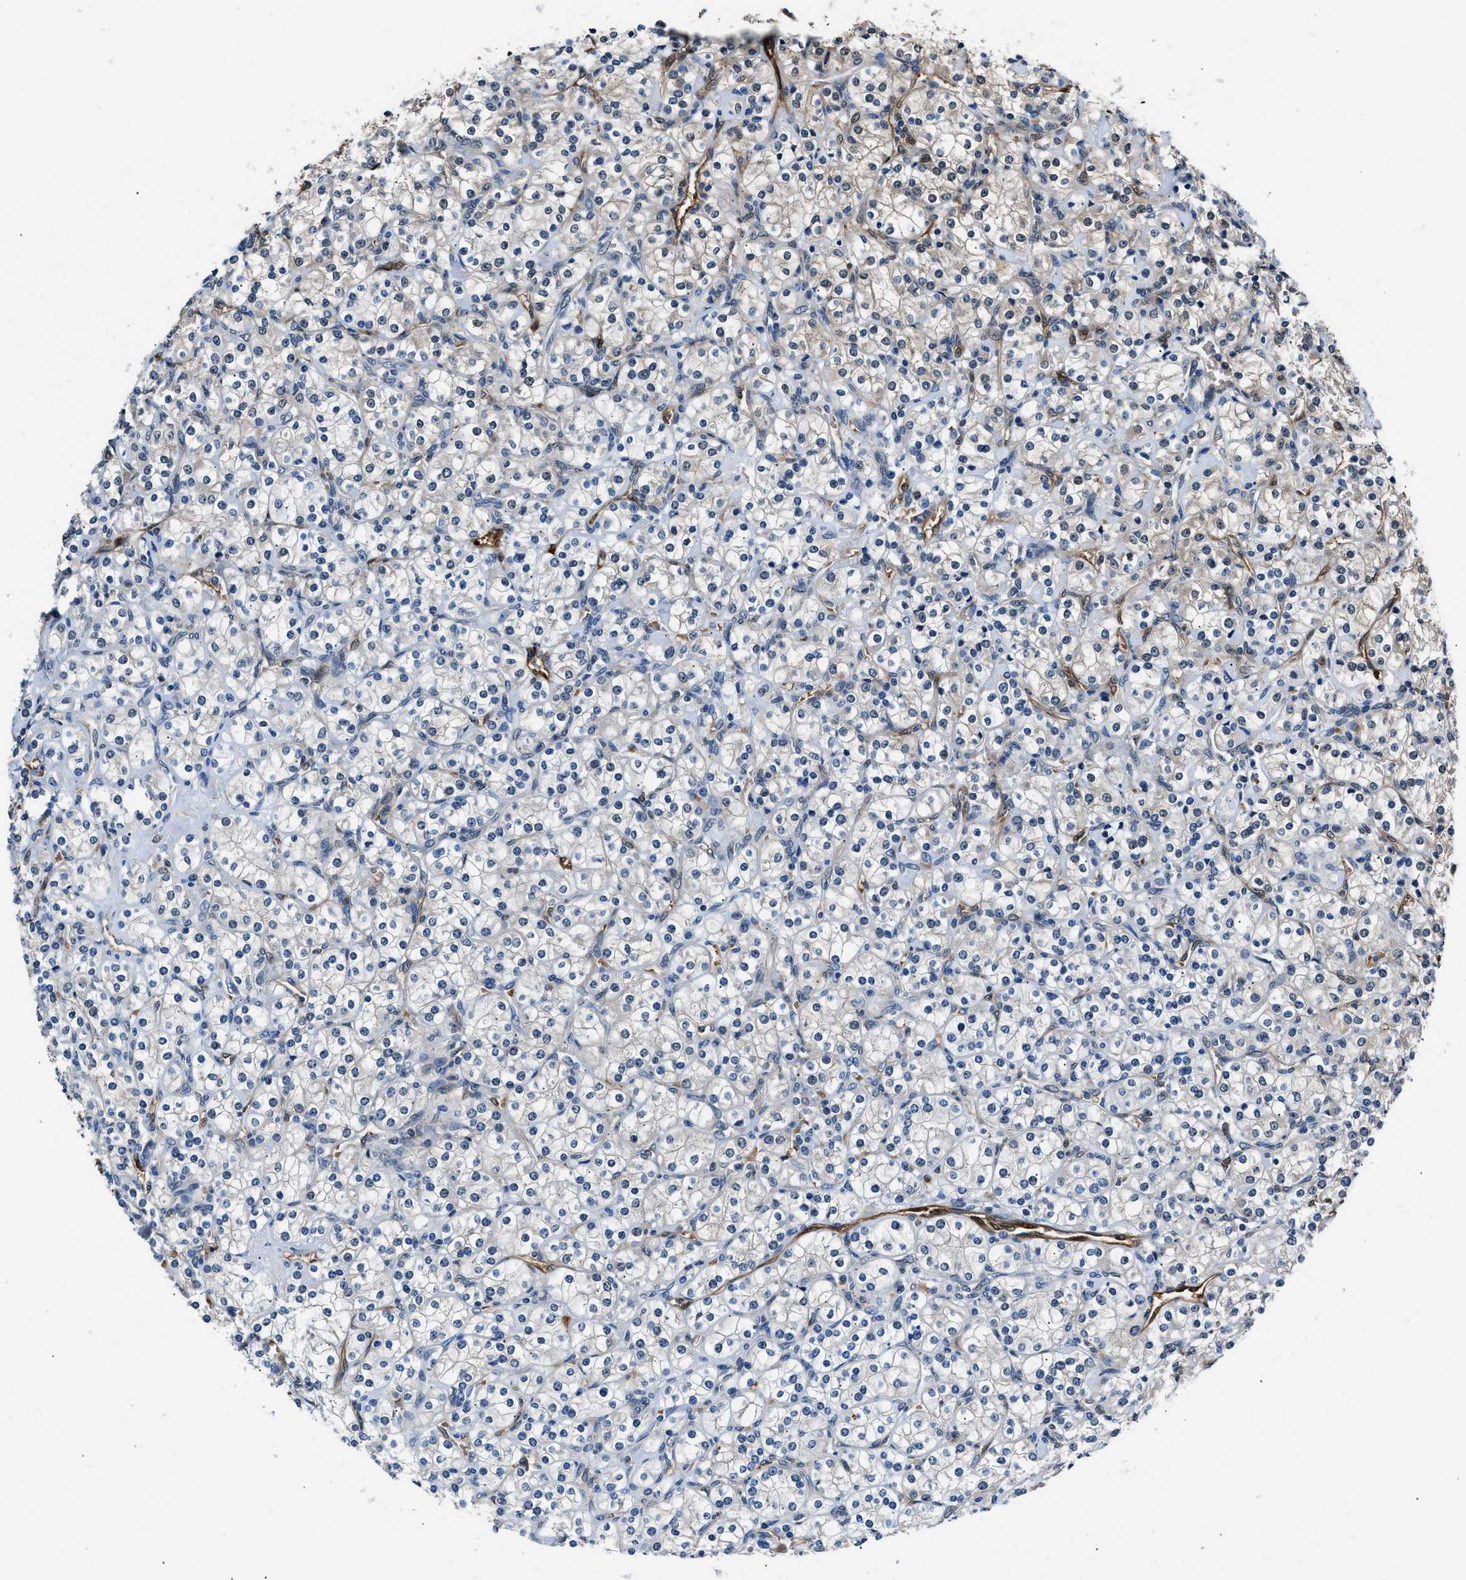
{"staining": {"intensity": "negative", "quantity": "none", "location": "none"}, "tissue": "renal cancer", "cell_type": "Tumor cells", "image_type": "cancer", "snomed": [{"axis": "morphology", "description": "Adenocarcinoma, NOS"}, {"axis": "topography", "description": "Kidney"}], "caption": "This is an immunohistochemistry (IHC) image of human renal cancer (adenocarcinoma). There is no positivity in tumor cells.", "gene": "PPA1", "patient": {"sex": "male", "age": 77}}